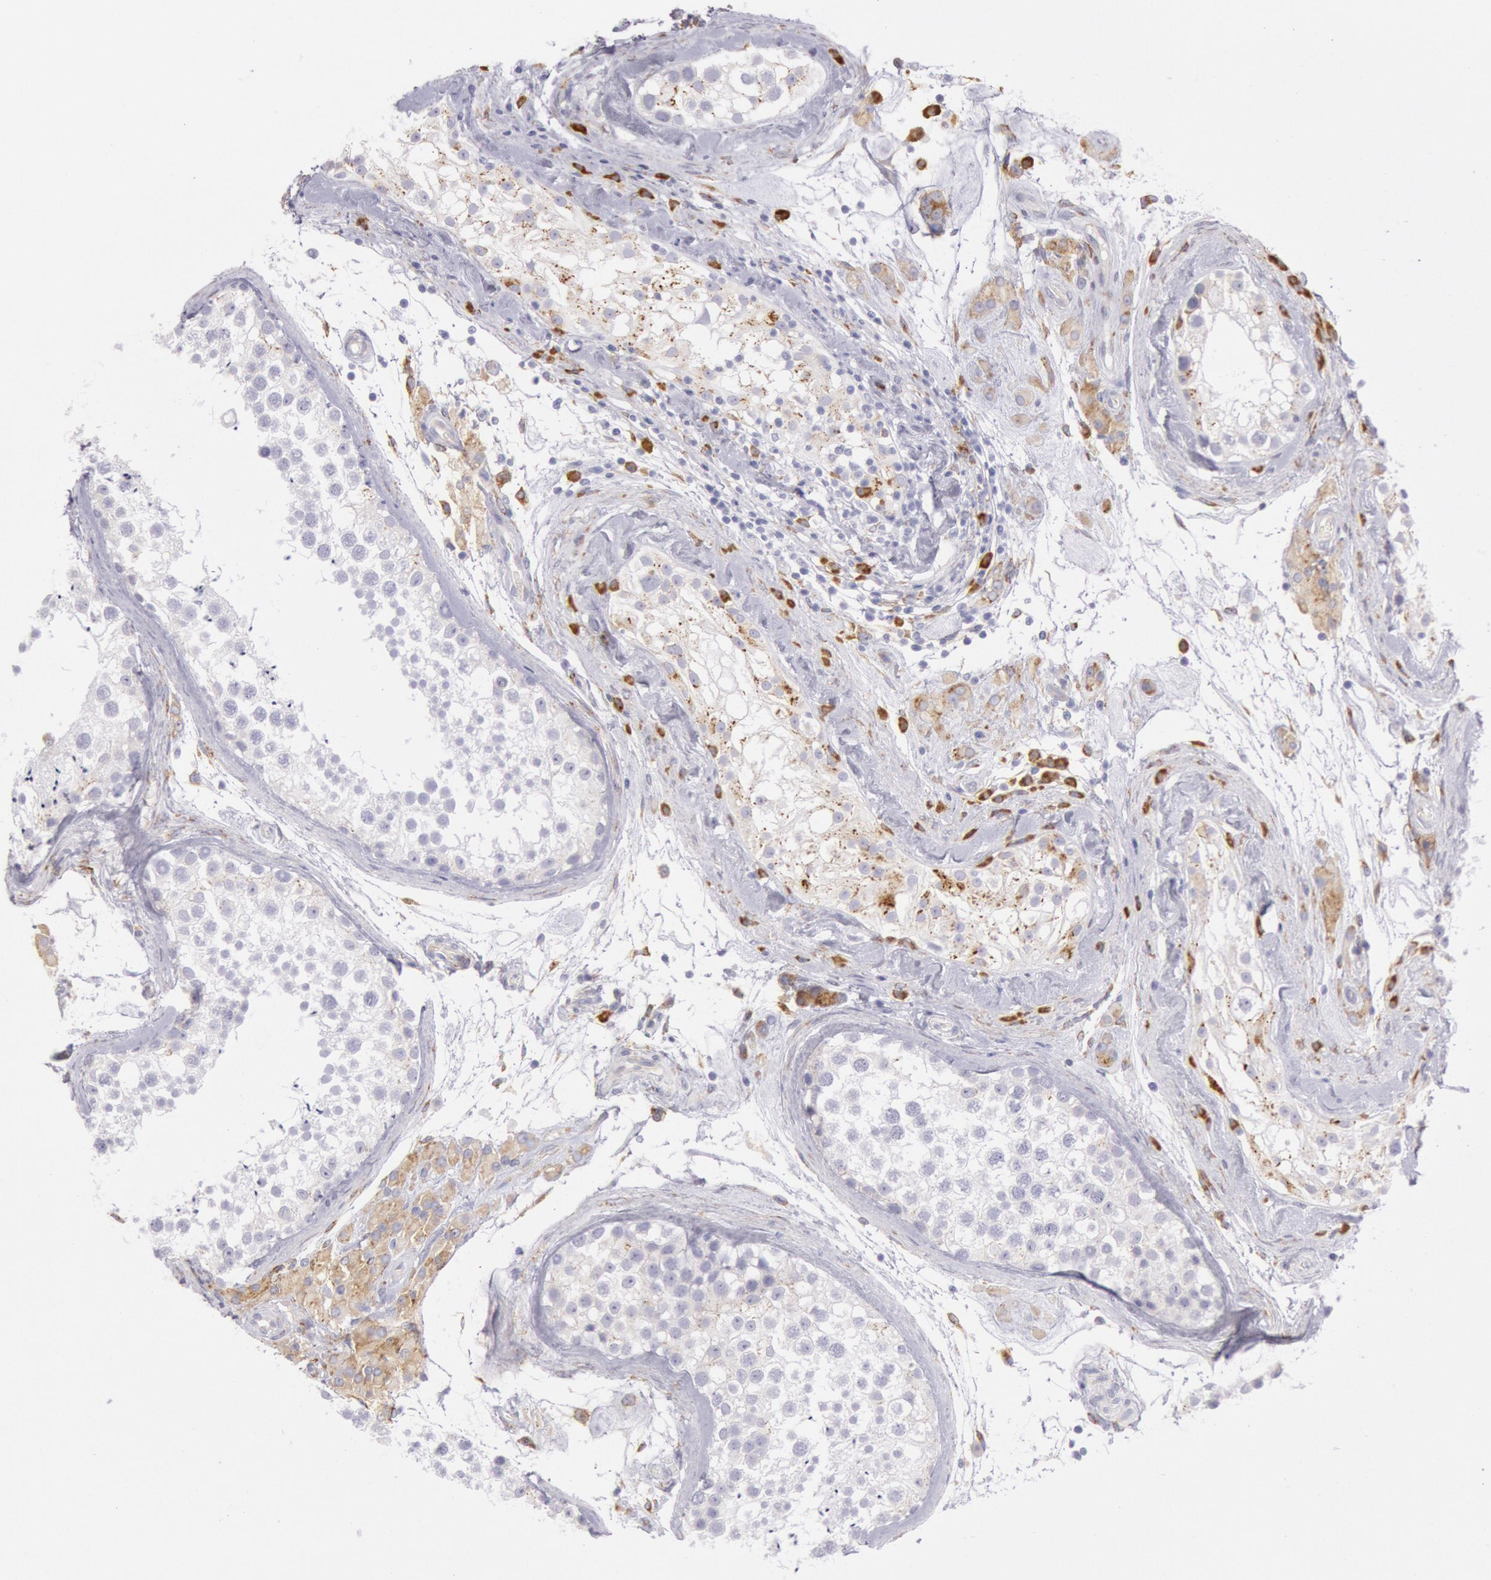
{"staining": {"intensity": "weak", "quantity": "25%-75%", "location": "cytoplasmic/membranous"}, "tissue": "testis", "cell_type": "Cells in seminiferous ducts", "image_type": "normal", "snomed": [{"axis": "morphology", "description": "Normal tissue, NOS"}, {"axis": "topography", "description": "Testis"}], "caption": "Protein analysis of normal testis reveals weak cytoplasmic/membranous expression in approximately 25%-75% of cells in seminiferous ducts. Ihc stains the protein of interest in brown and the nuclei are stained blue.", "gene": "CIDEB", "patient": {"sex": "male", "age": 46}}